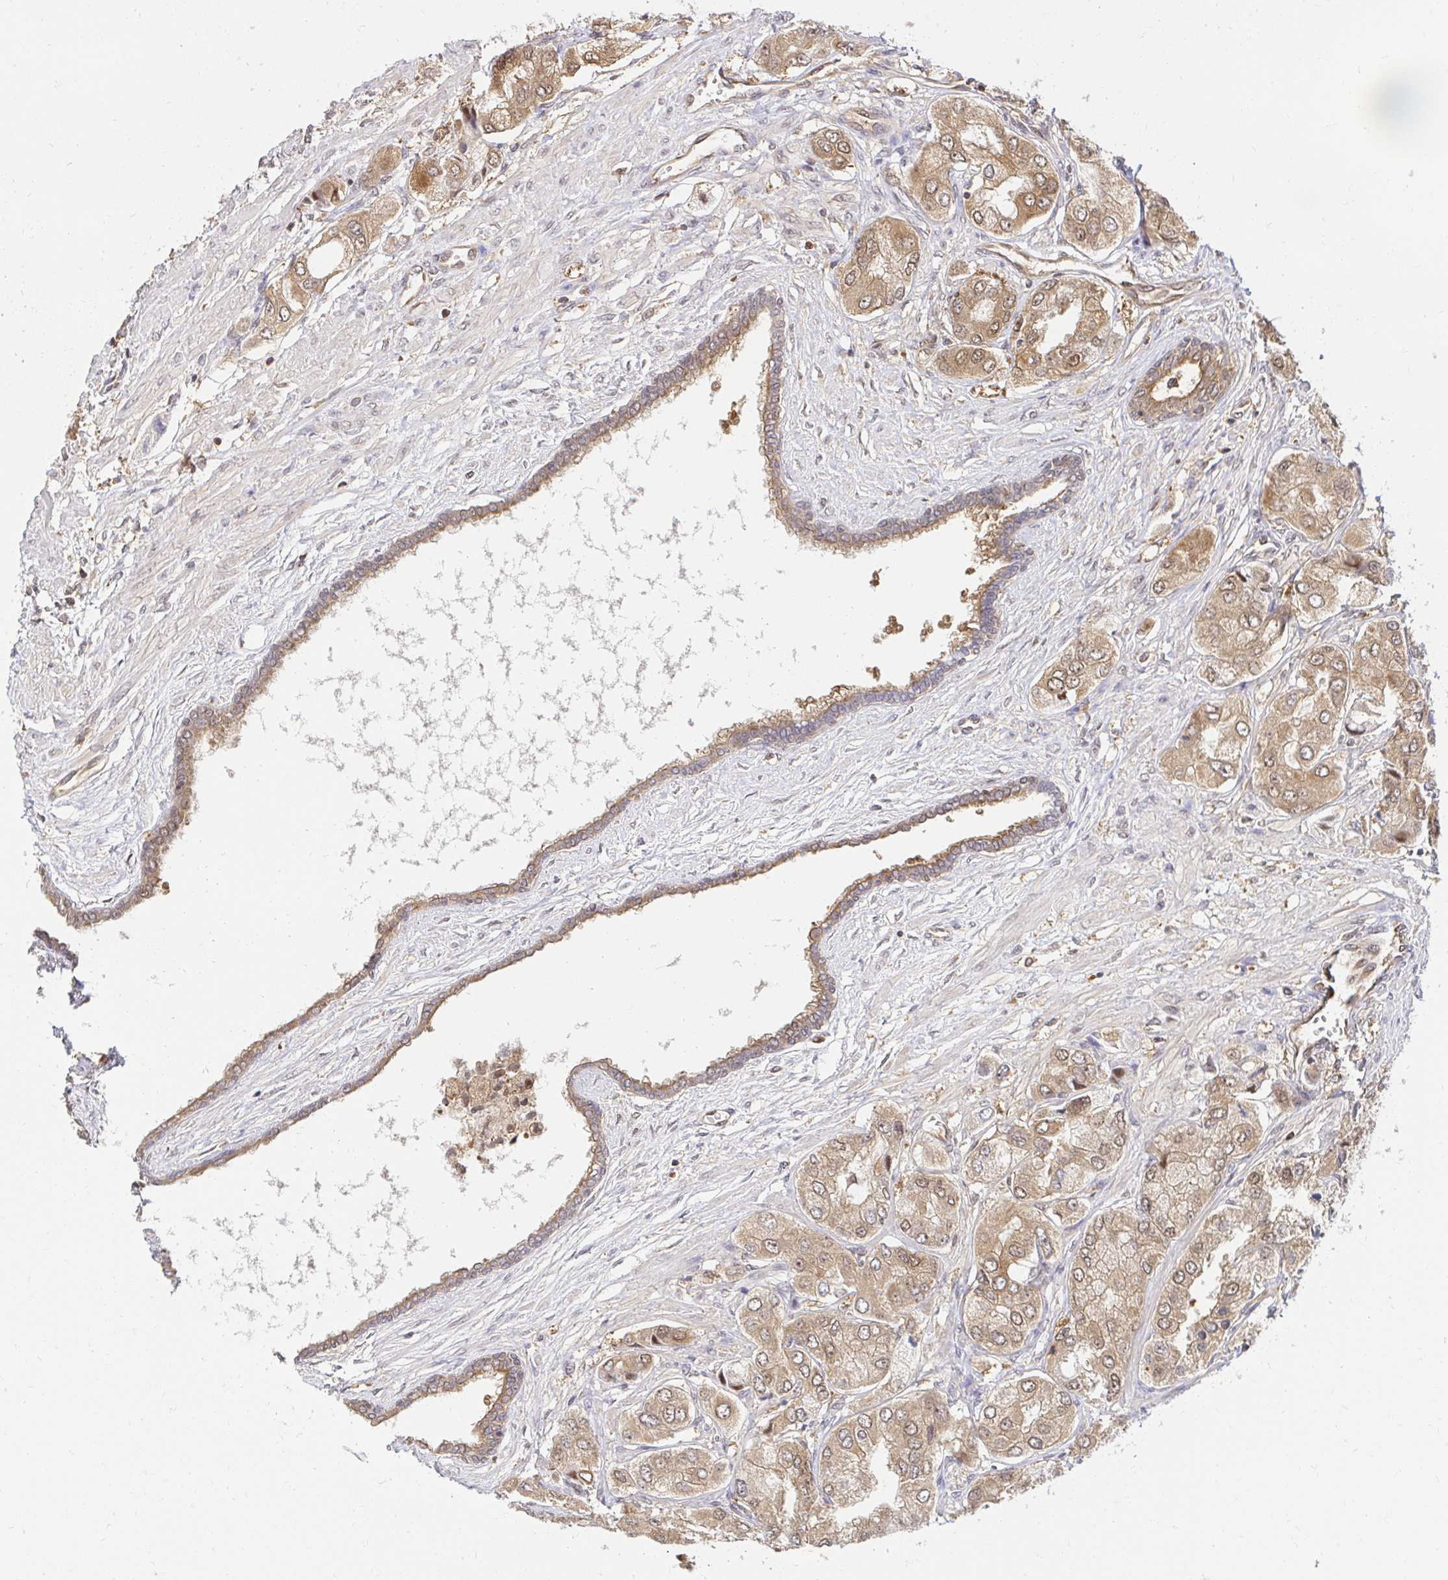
{"staining": {"intensity": "moderate", "quantity": ">75%", "location": "cytoplasmic/membranous,nuclear"}, "tissue": "prostate cancer", "cell_type": "Tumor cells", "image_type": "cancer", "snomed": [{"axis": "morphology", "description": "Adenocarcinoma, Low grade"}, {"axis": "topography", "description": "Prostate"}], "caption": "Immunohistochemical staining of prostate adenocarcinoma (low-grade) demonstrates moderate cytoplasmic/membranous and nuclear protein expression in about >75% of tumor cells. The protein is shown in brown color, while the nuclei are stained blue.", "gene": "PSMA4", "patient": {"sex": "male", "age": 69}}